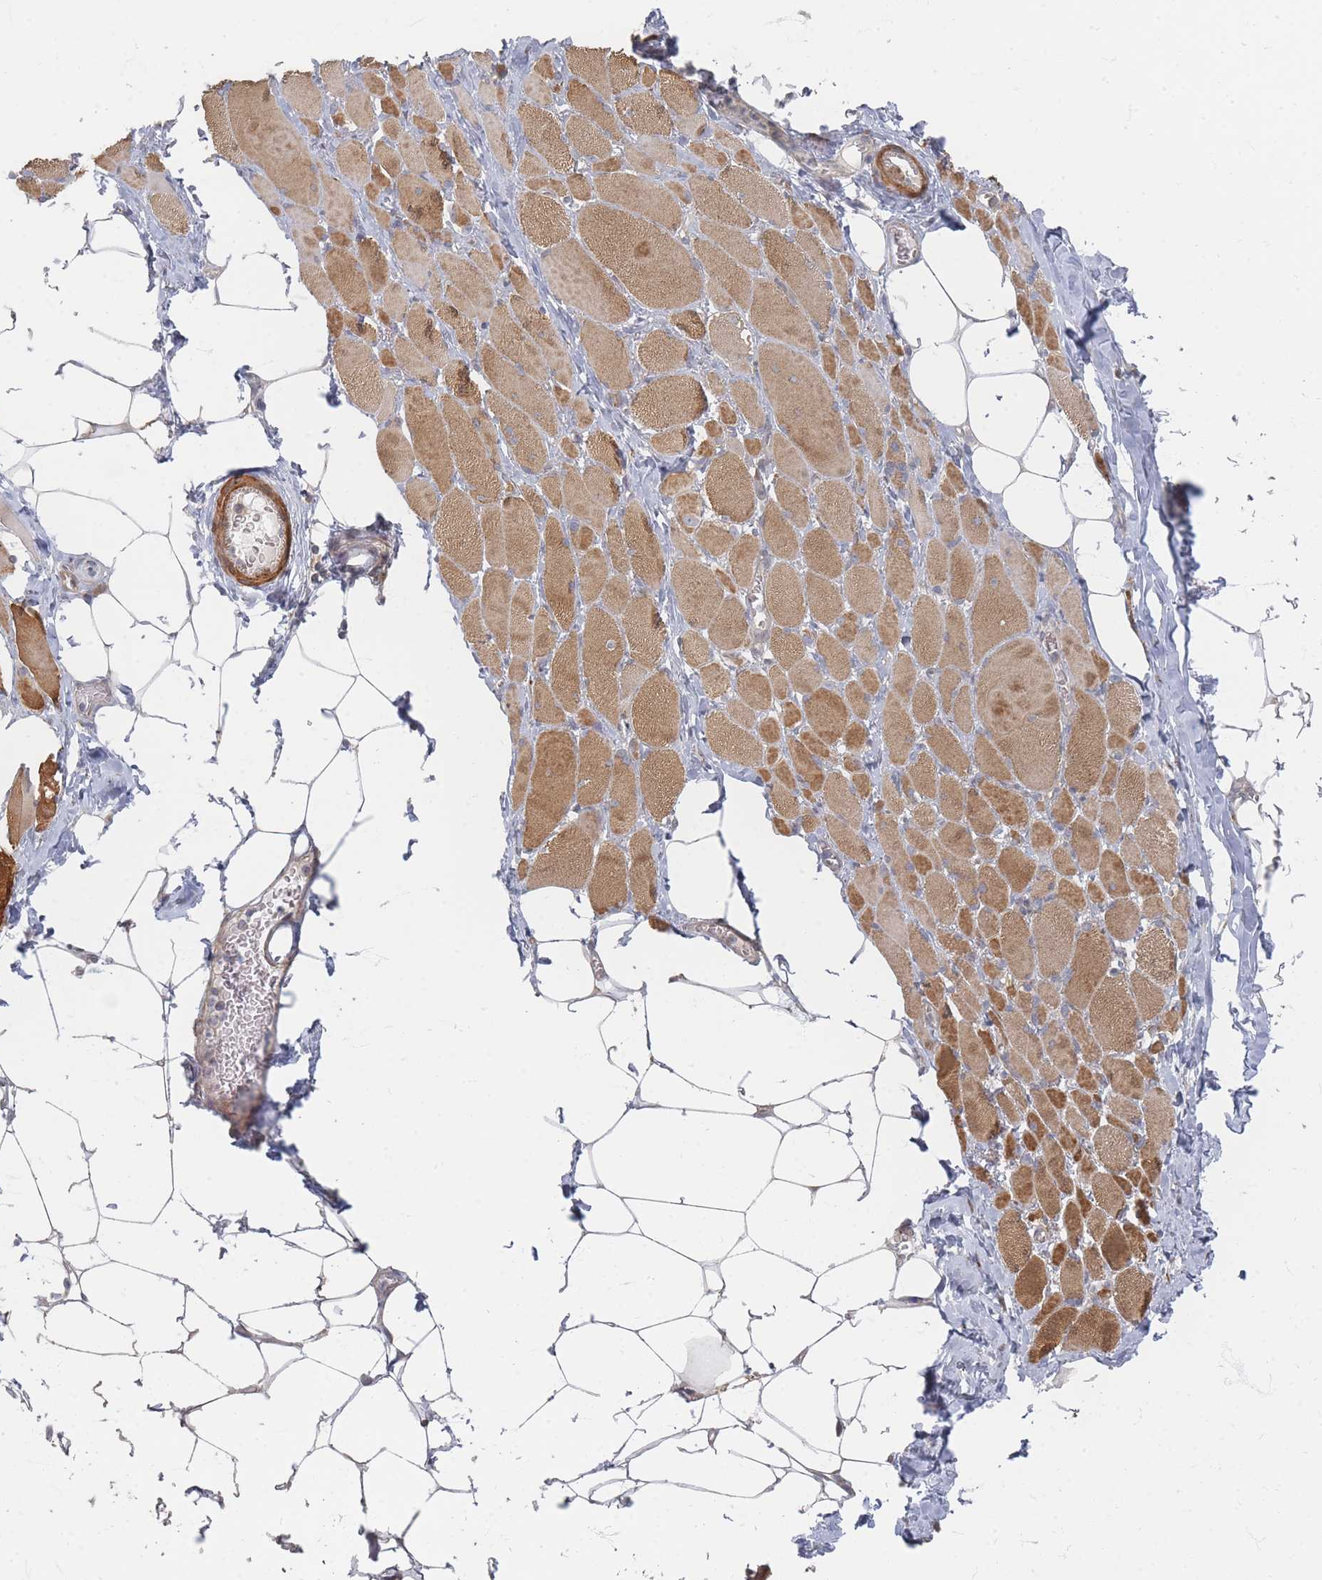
{"staining": {"intensity": "moderate", "quantity": ">75%", "location": "cytoplasmic/membranous"}, "tissue": "skeletal muscle", "cell_type": "Myocytes", "image_type": "normal", "snomed": [{"axis": "morphology", "description": "Normal tissue, NOS"}, {"axis": "morphology", "description": "Basal cell carcinoma"}, {"axis": "topography", "description": "Skeletal muscle"}], "caption": "Human skeletal muscle stained for a protein (brown) demonstrates moderate cytoplasmic/membranous positive expression in approximately >75% of myocytes.", "gene": "GLE1", "patient": {"sex": "female", "age": 64}}